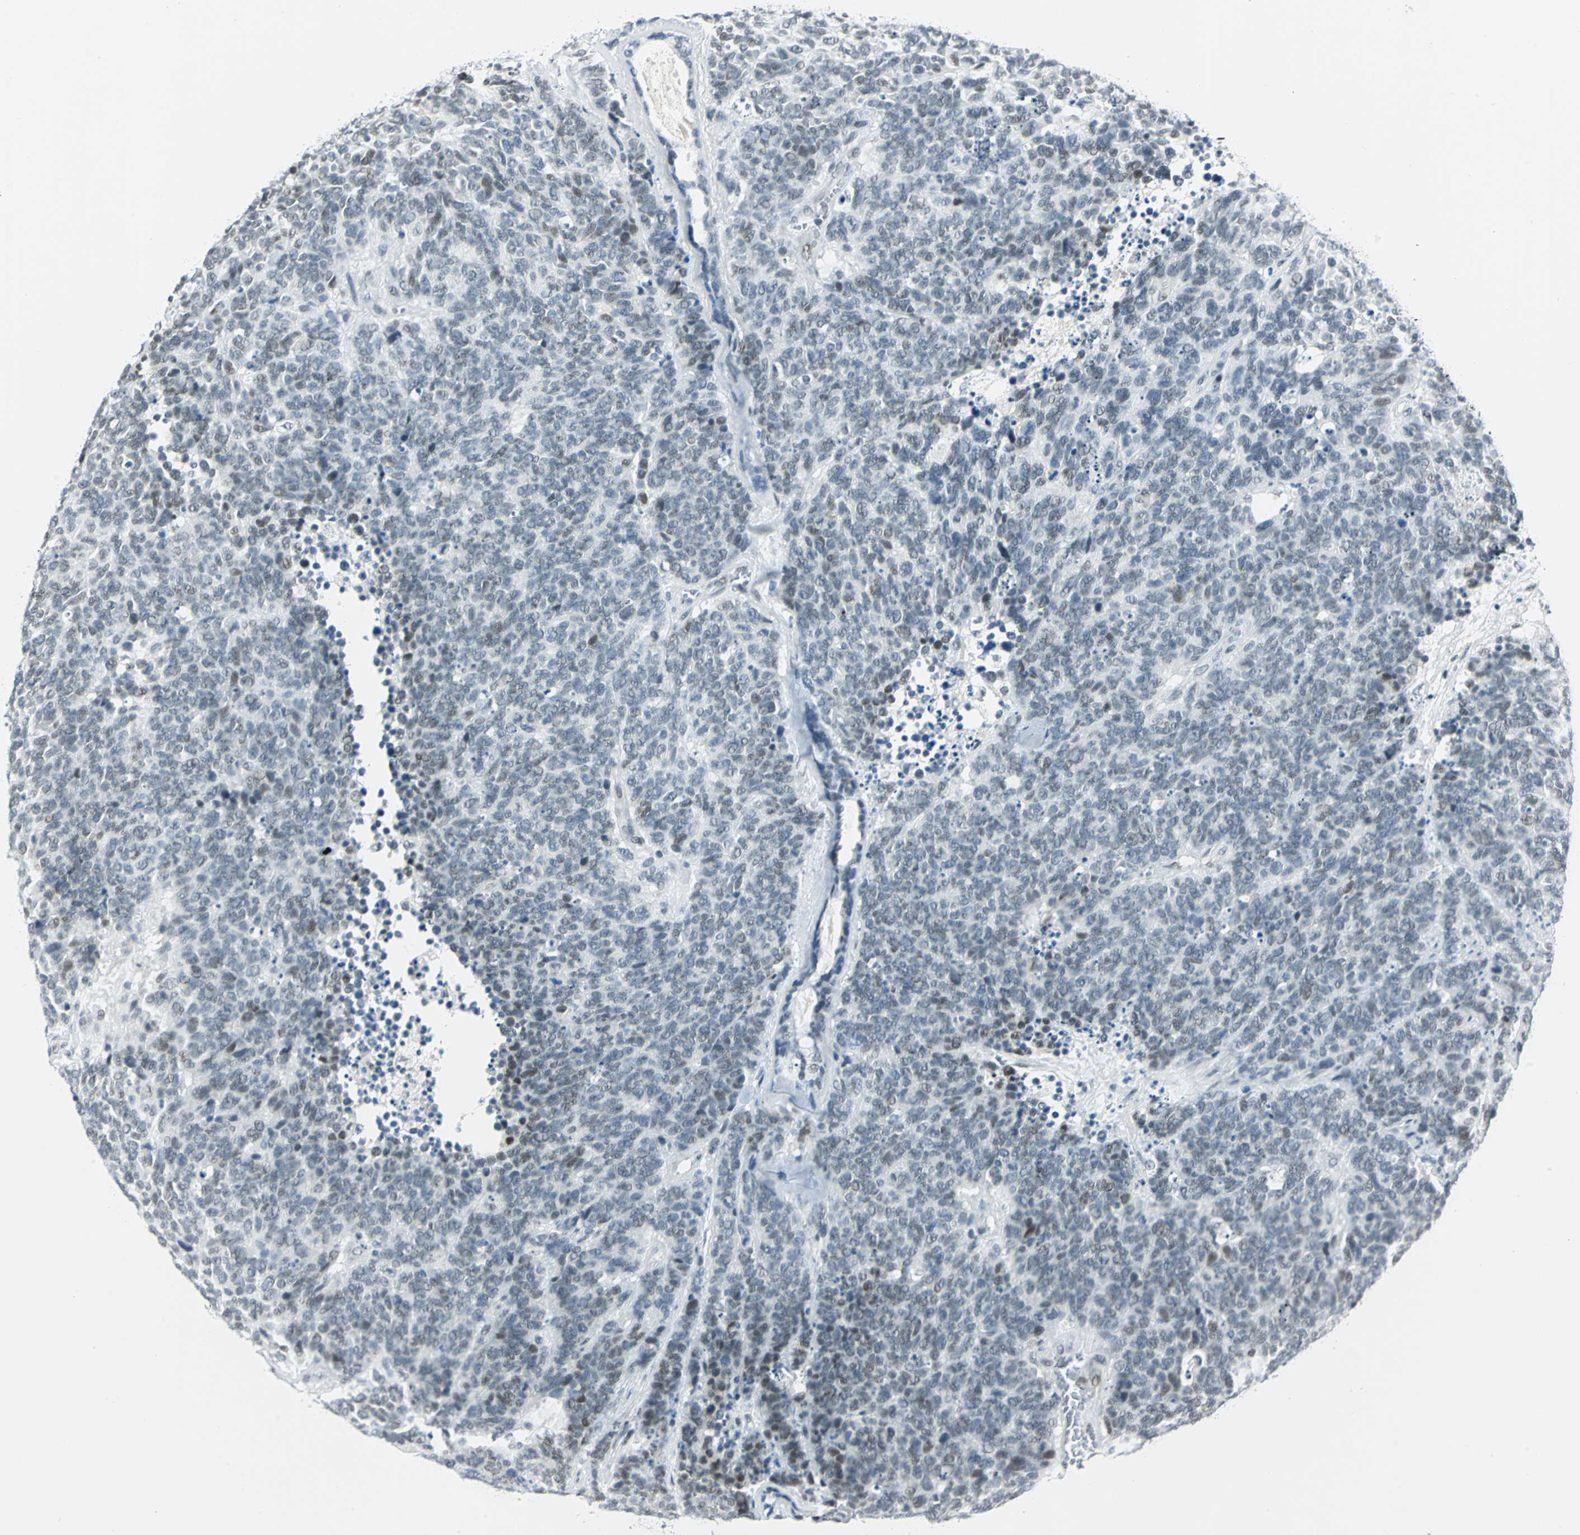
{"staining": {"intensity": "weak", "quantity": "<25%", "location": "nuclear"}, "tissue": "lung cancer", "cell_type": "Tumor cells", "image_type": "cancer", "snomed": [{"axis": "morphology", "description": "Neoplasm, malignant, NOS"}, {"axis": "topography", "description": "Lung"}], "caption": "DAB immunohistochemical staining of human malignant neoplasm (lung) displays no significant expression in tumor cells.", "gene": "MTMR10", "patient": {"sex": "female", "age": 58}}